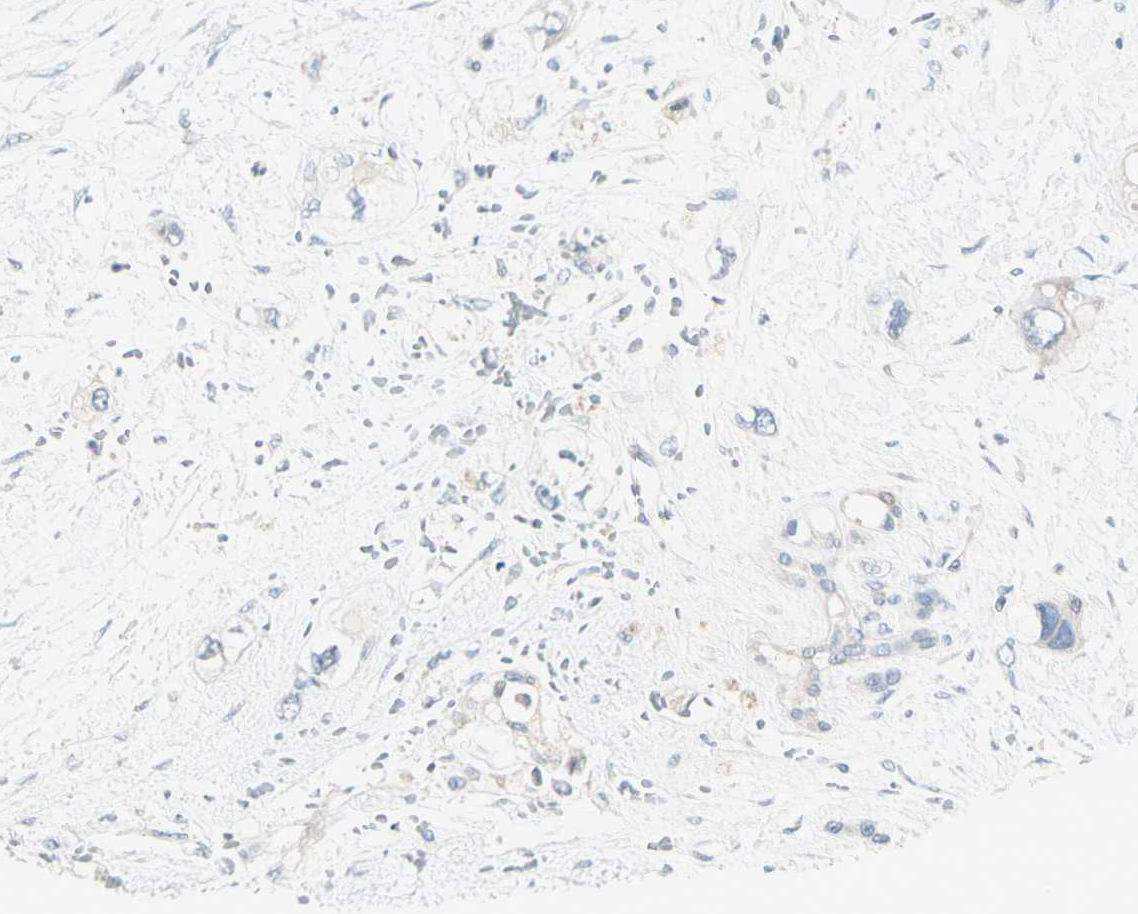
{"staining": {"intensity": "negative", "quantity": "none", "location": "none"}, "tissue": "pancreatic cancer", "cell_type": "Tumor cells", "image_type": "cancer", "snomed": [{"axis": "morphology", "description": "Adenocarcinoma, NOS"}, {"axis": "topography", "description": "Pancreas"}], "caption": "An immunohistochemistry micrograph of pancreatic cancer (adenocarcinoma) is shown. There is no staining in tumor cells of pancreatic cancer (adenocarcinoma).", "gene": "CYP2E1", "patient": {"sex": "male", "age": 46}}